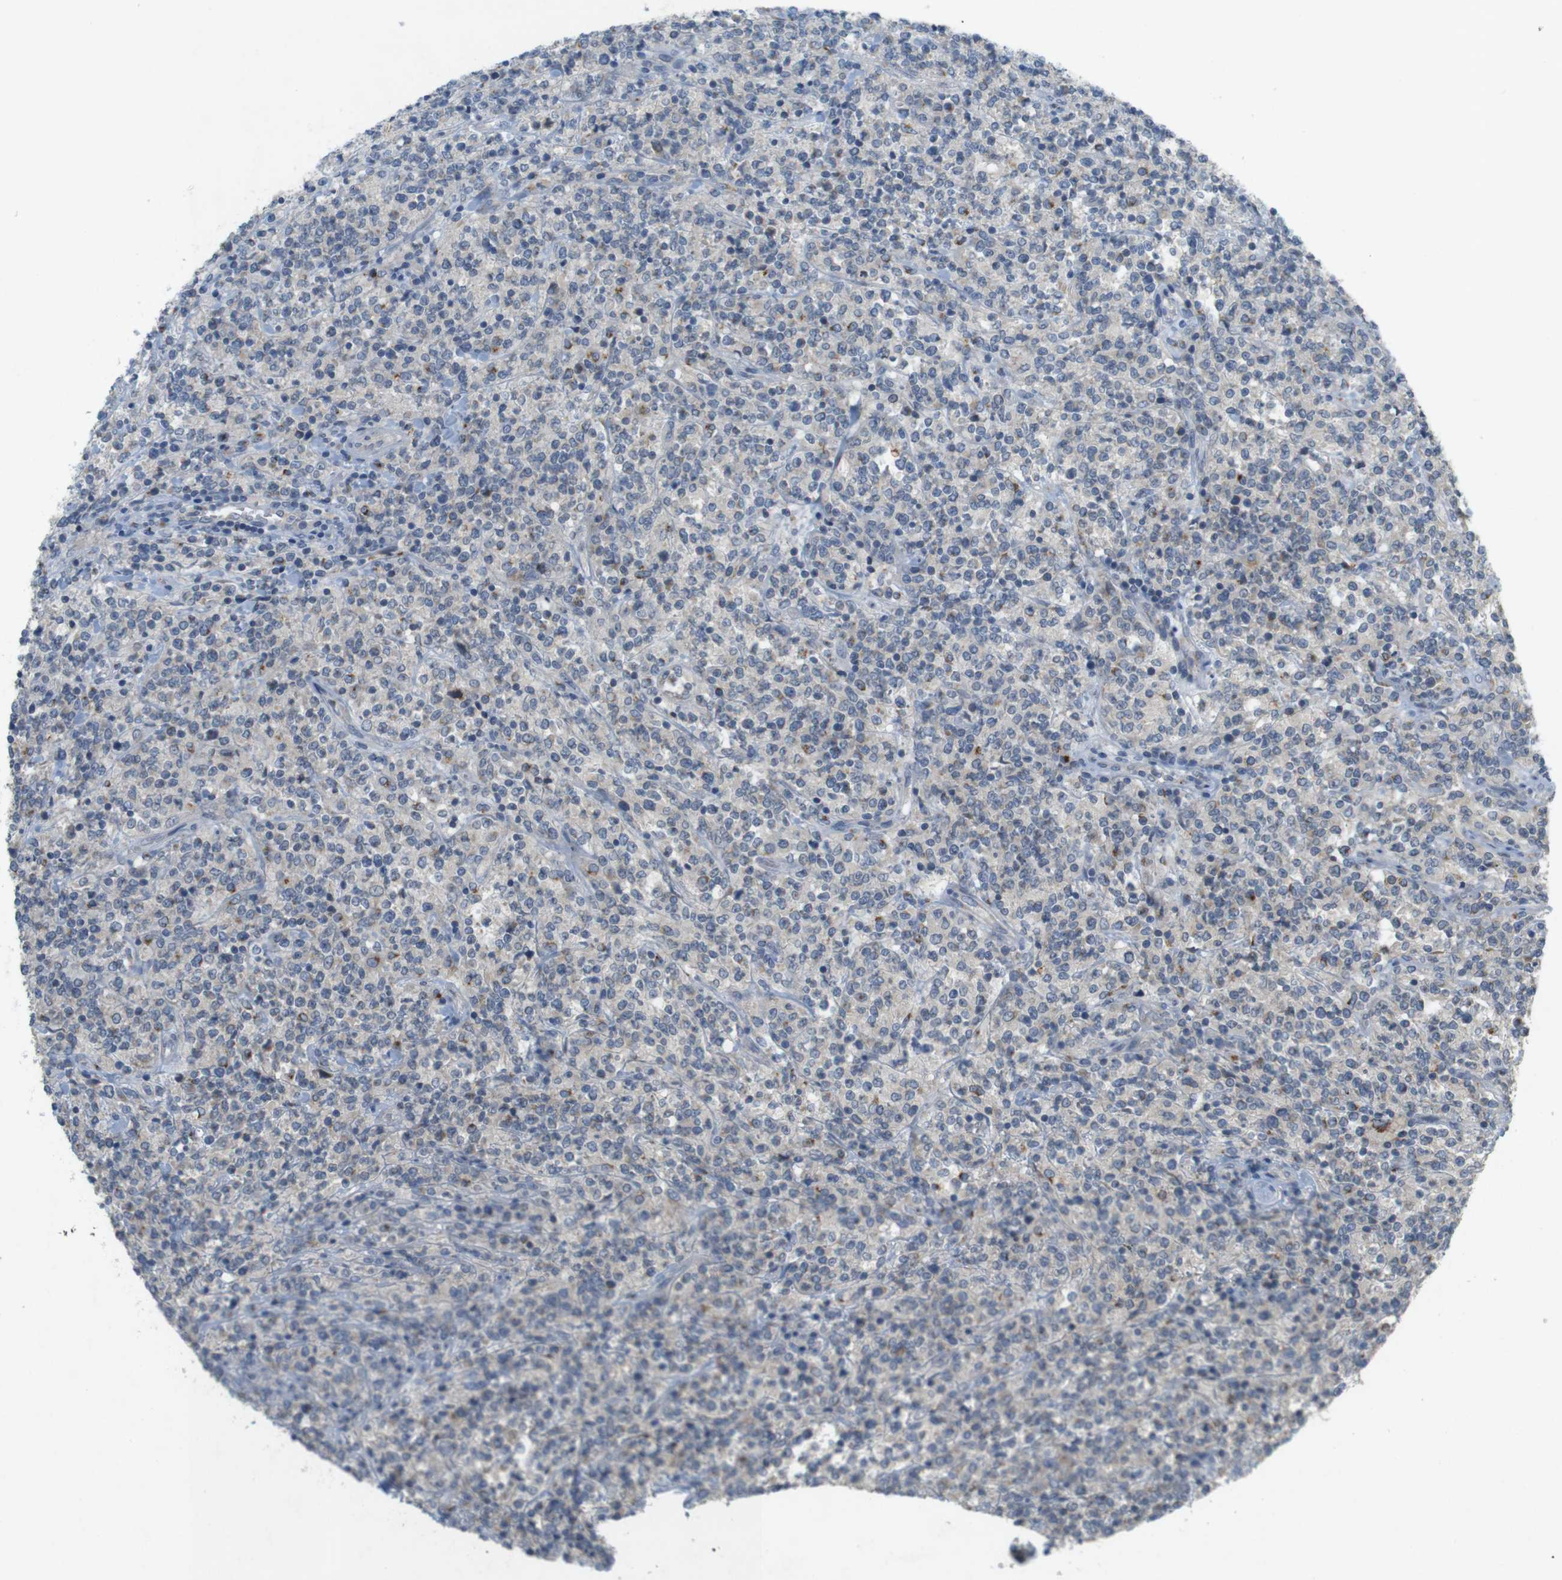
{"staining": {"intensity": "negative", "quantity": "none", "location": "none"}, "tissue": "lymphoma", "cell_type": "Tumor cells", "image_type": "cancer", "snomed": [{"axis": "morphology", "description": "Malignant lymphoma, non-Hodgkin's type, High grade"}, {"axis": "topography", "description": "Soft tissue"}], "caption": "High magnification brightfield microscopy of lymphoma stained with DAB (3,3'-diaminobenzidine) (brown) and counterstained with hematoxylin (blue): tumor cells show no significant staining.", "gene": "YIPF3", "patient": {"sex": "male", "age": 18}}